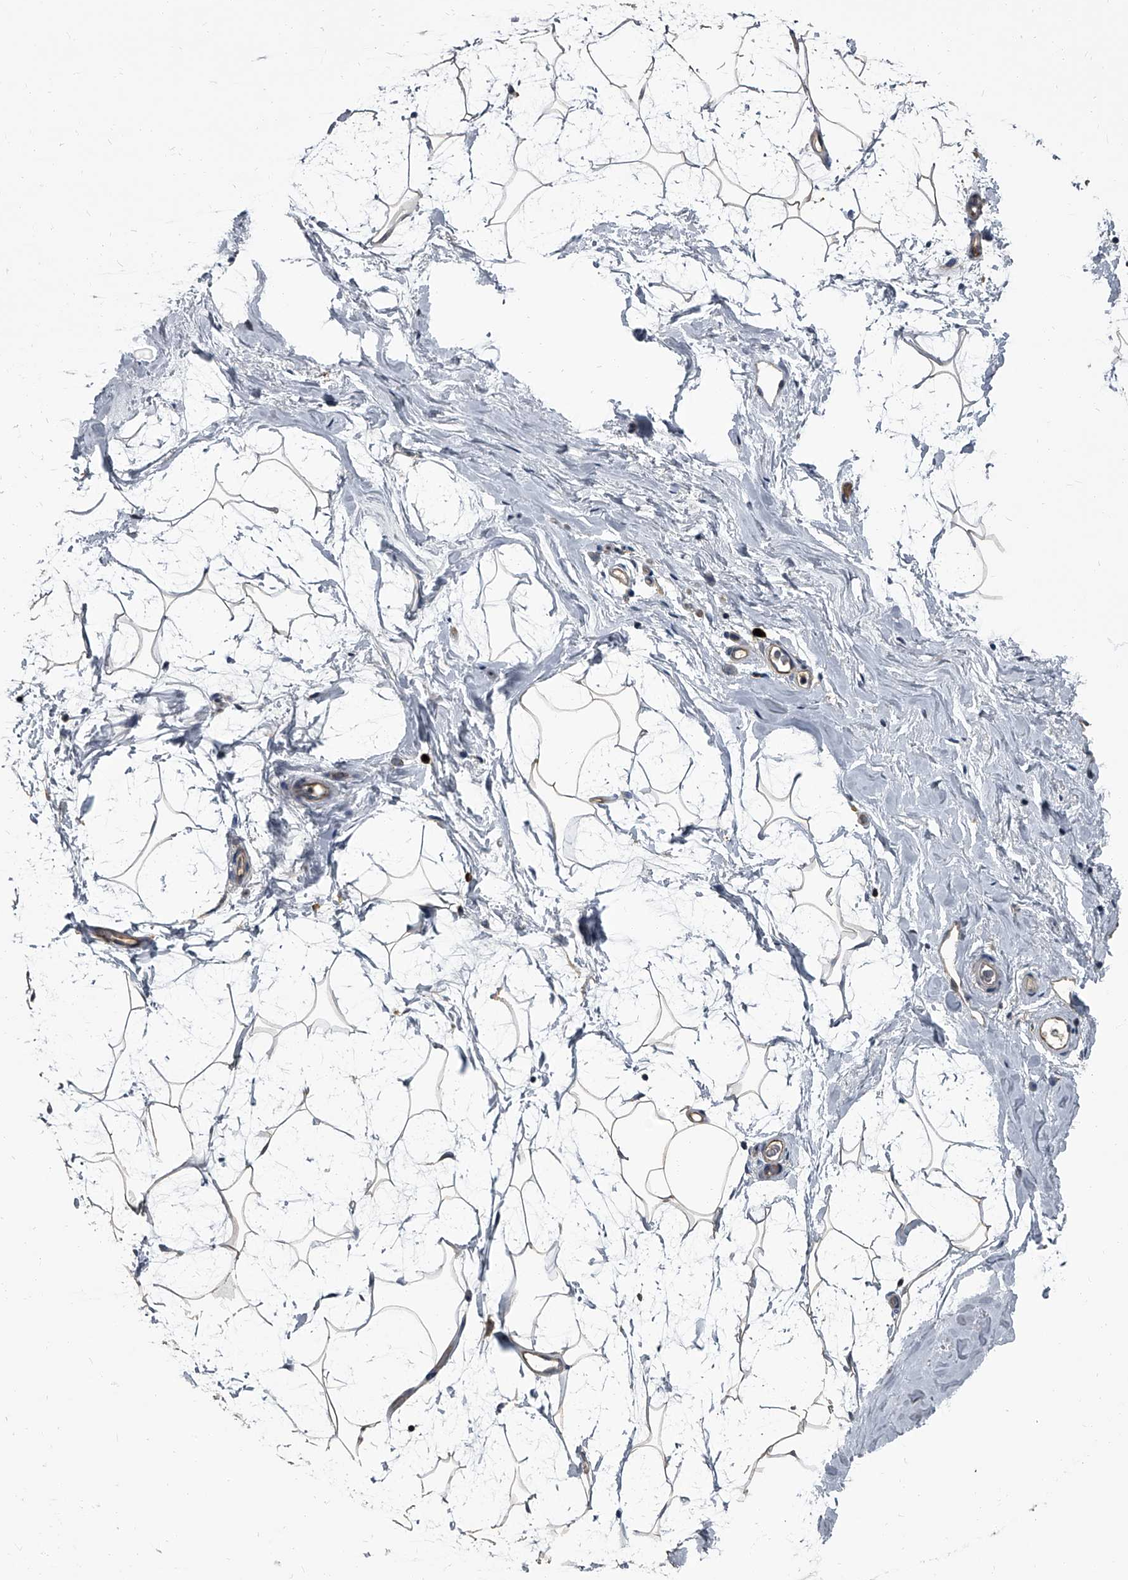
{"staining": {"intensity": "negative", "quantity": "none", "location": "none"}, "tissue": "breast", "cell_type": "Adipocytes", "image_type": "normal", "snomed": [{"axis": "morphology", "description": "Normal tissue, NOS"}, {"axis": "morphology", "description": "Lobular carcinoma"}, {"axis": "topography", "description": "Breast"}], "caption": "Immunohistochemistry (IHC) histopathology image of normal breast: human breast stained with DAB exhibits no significant protein positivity in adipocytes.", "gene": "CDV3", "patient": {"sex": "female", "age": 62}}